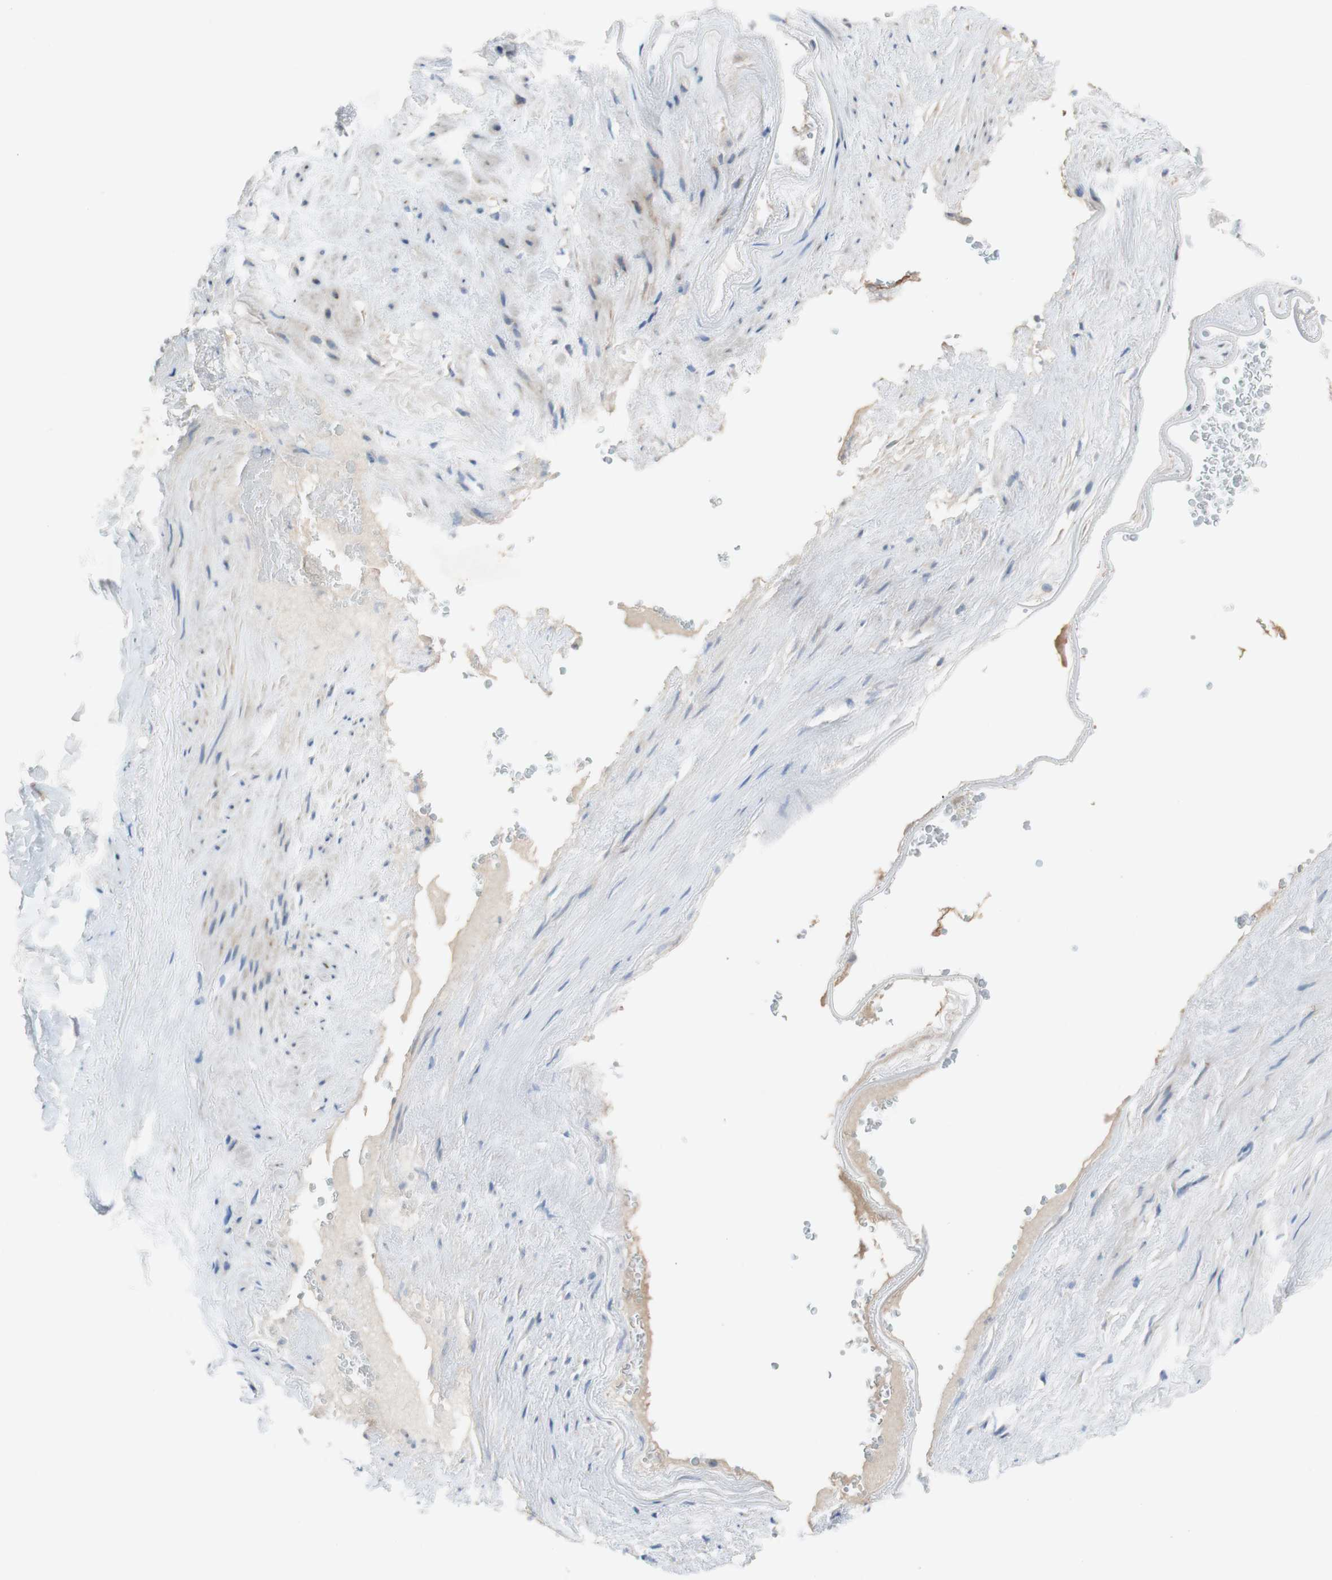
{"staining": {"intensity": "negative", "quantity": "none", "location": "none"}, "tissue": "adipose tissue", "cell_type": "Adipocytes", "image_type": "normal", "snomed": [{"axis": "morphology", "description": "Normal tissue, NOS"}, {"axis": "topography", "description": "Peripheral nerve tissue"}], "caption": "Photomicrograph shows no protein expression in adipocytes of benign adipose tissue.", "gene": "PEX2", "patient": {"sex": "male", "age": 70}}